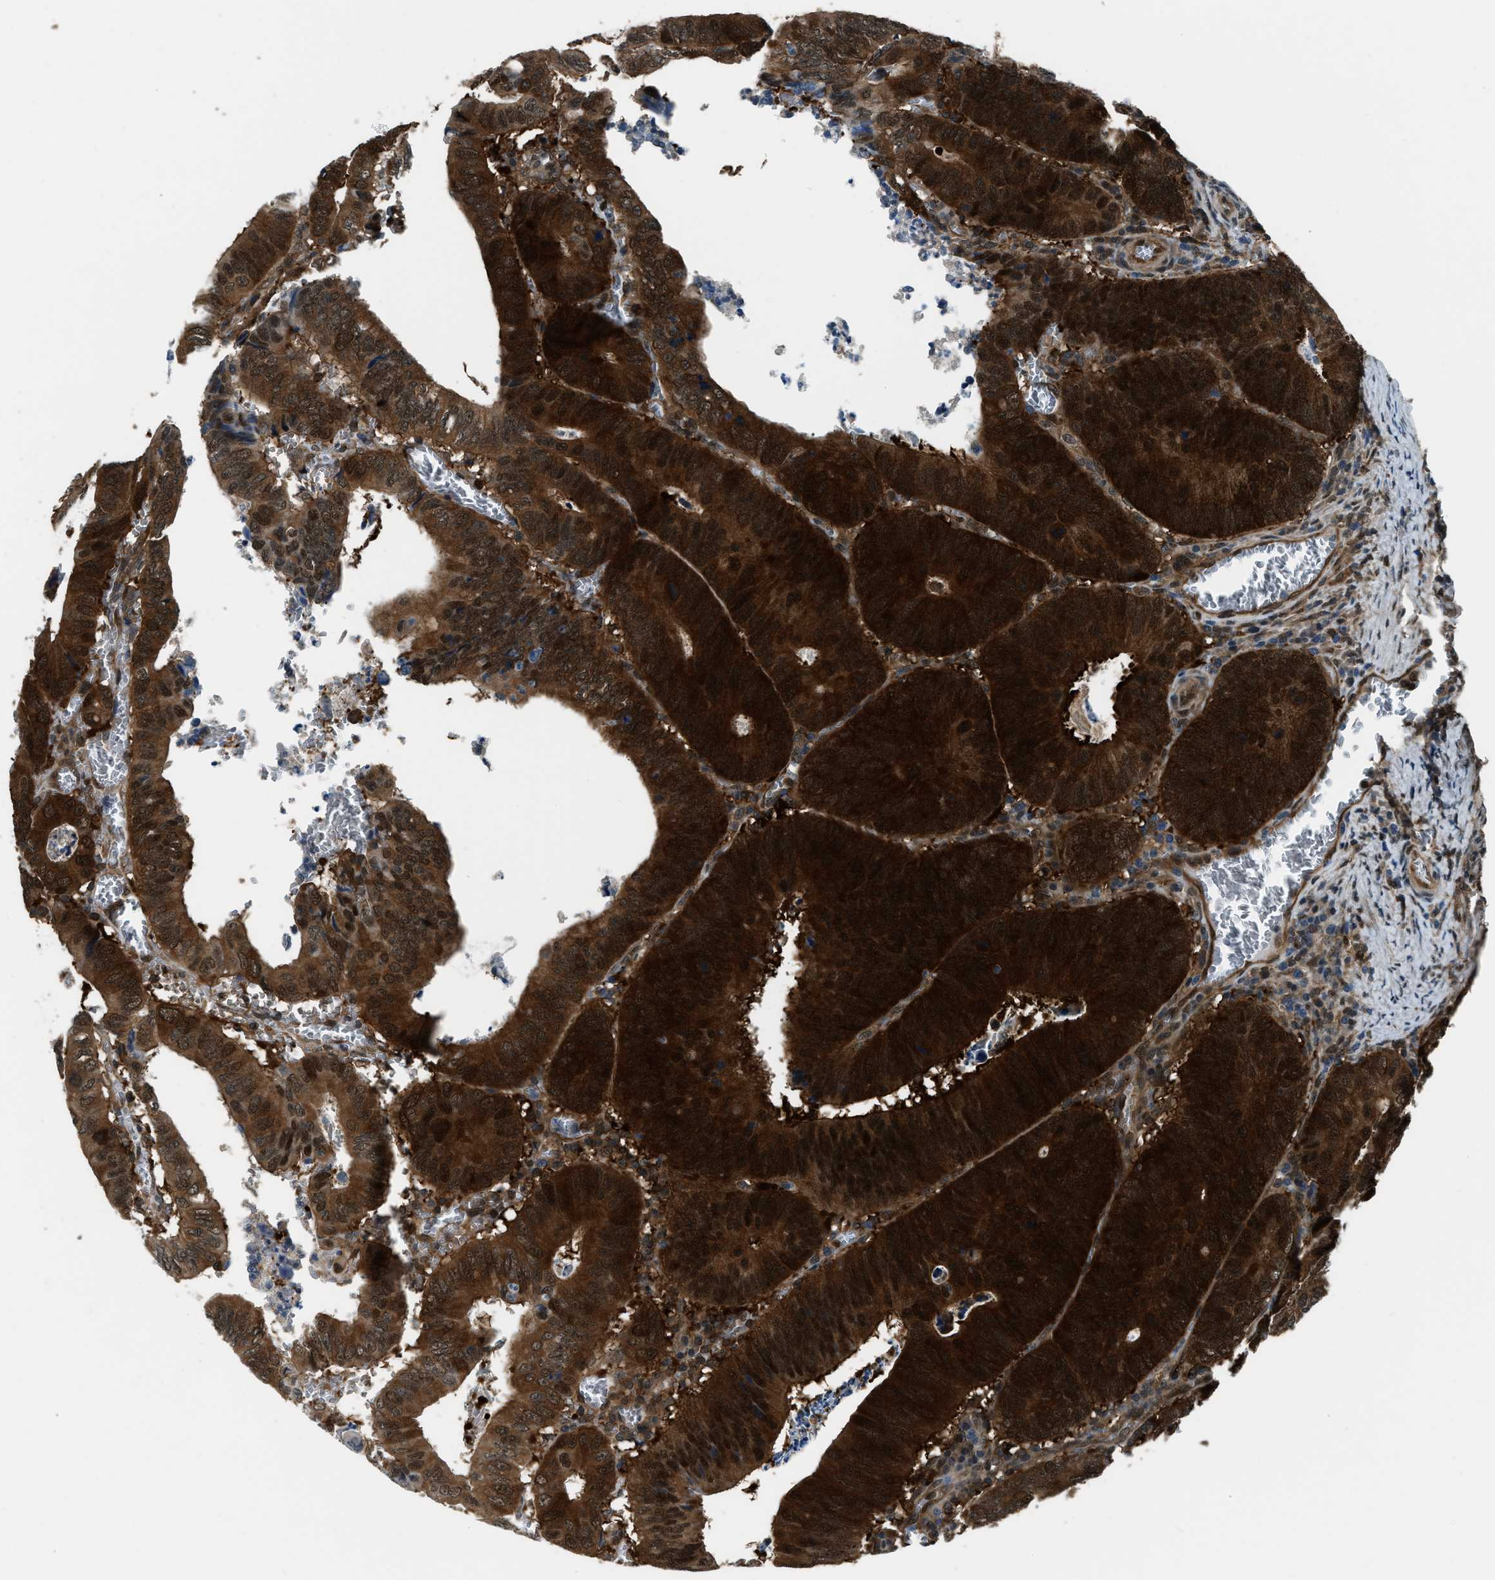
{"staining": {"intensity": "strong", "quantity": ">75%", "location": "cytoplasmic/membranous,nuclear"}, "tissue": "colorectal cancer", "cell_type": "Tumor cells", "image_type": "cancer", "snomed": [{"axis": "morphology", "description": "Inflammation, NOS"}, {"axis": "morphology", "description": "Adenocarcinoma, NOS"}, {"axis": "topography", "description": "Colon"}], "caption": "Human colorectal cancer stained for a protein (brown) exhibits strong cytoplasmic/membranous and nuclear positive staining in about >75% of tumor cells.", "gene": "NUDCD3", "patient": {"sex": "male", "age": 72}}